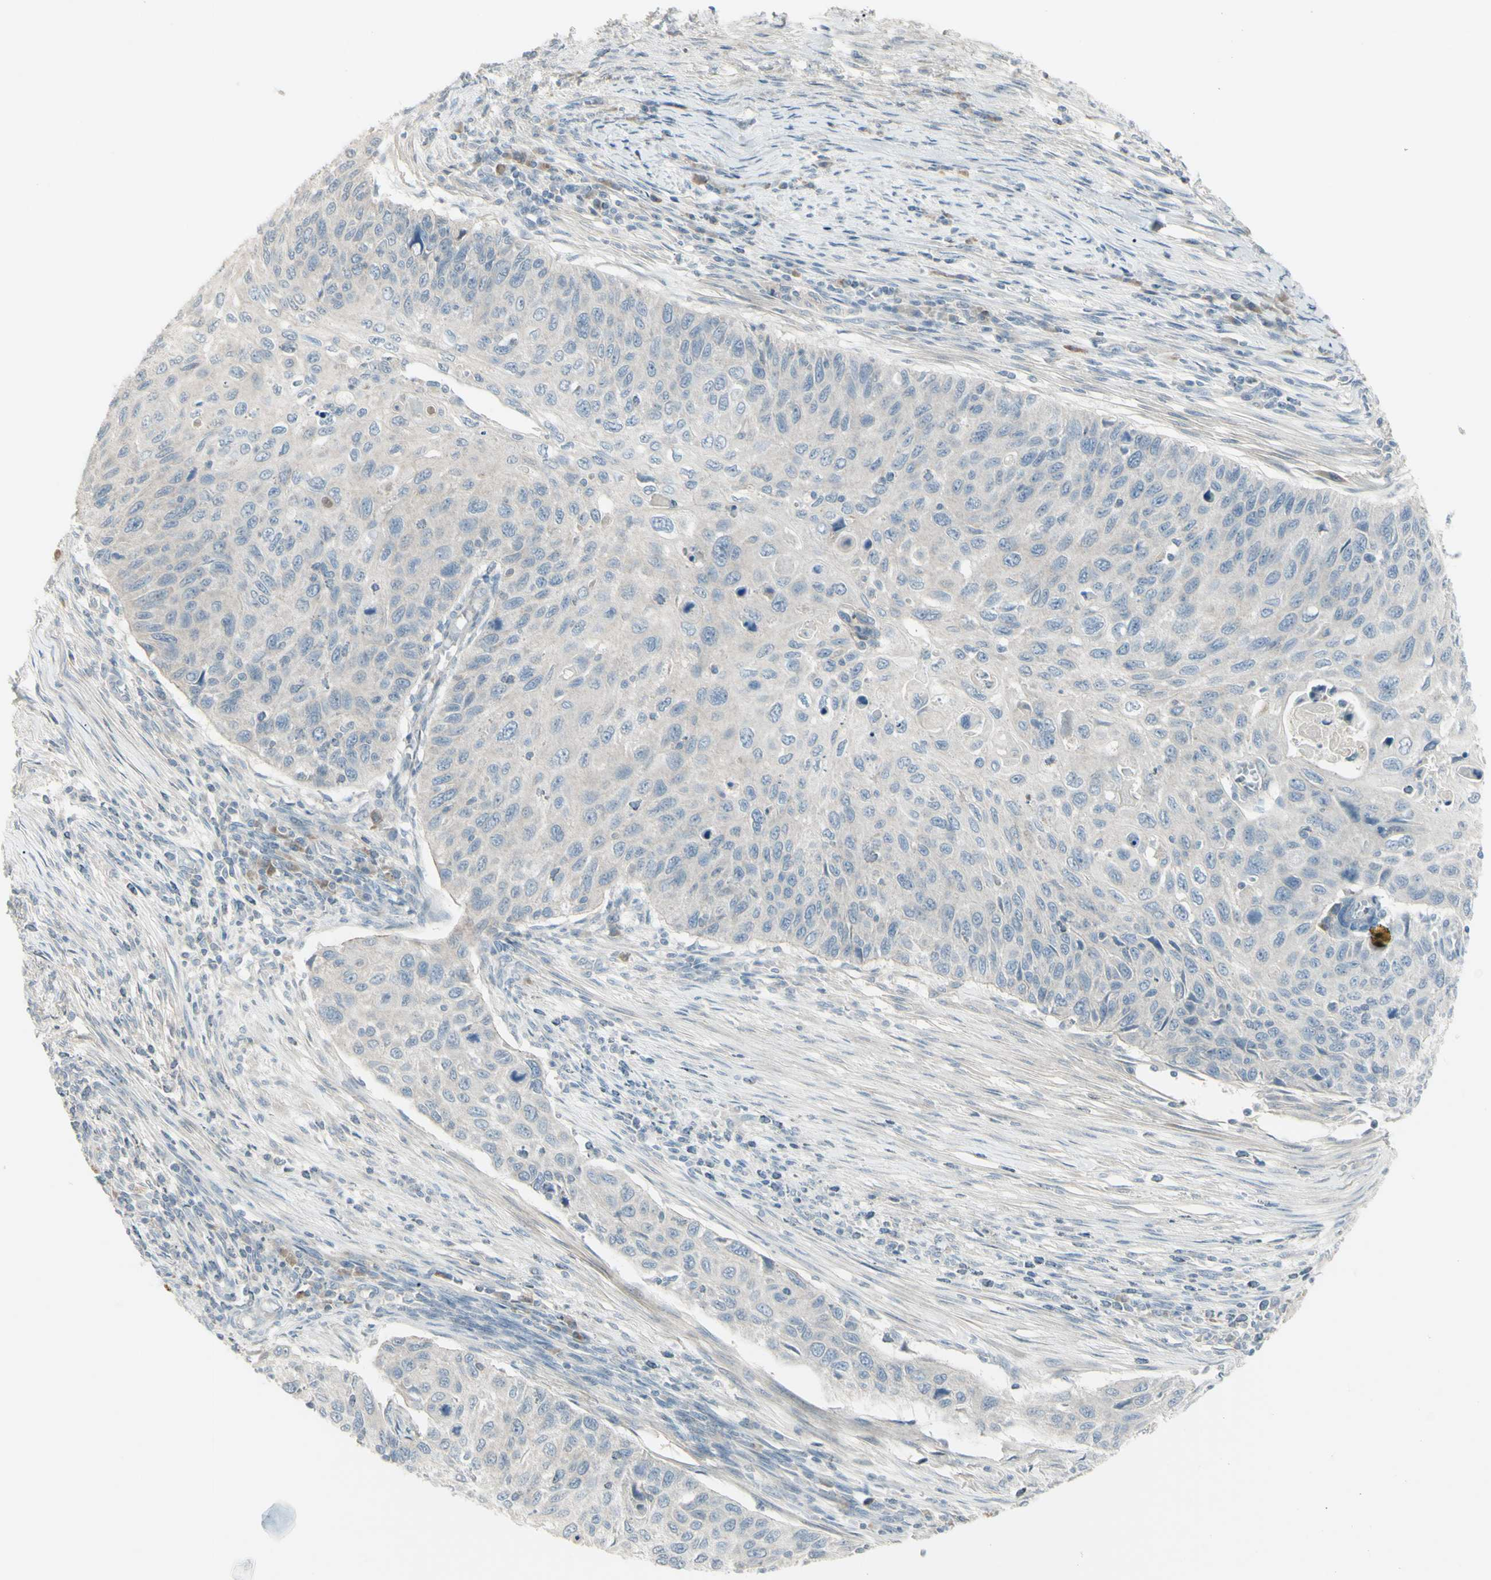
{"staining": {"intensity": "weak", "quantity": ">75%", "location": "cytoplasmic/membranous"}, "tissue": "cervical cancer", "cell_type": "Tumor cells", "image_type": "cancer", "snomed": [{"axis": "morphology", "description": "Squamous cell carcinoma, NOS"}, {"axis": "topography", "description": "Cervix"}], "caption": "Immunohistochemical staining of squamous cell carcinoma (cervical) demonstrates low levels of weak cytoplasmic/membranous protein positivity in approximately >75% of tumor cells.", "gene": "SH3GL2", "patient": {"sex": "female", "age": 70}}